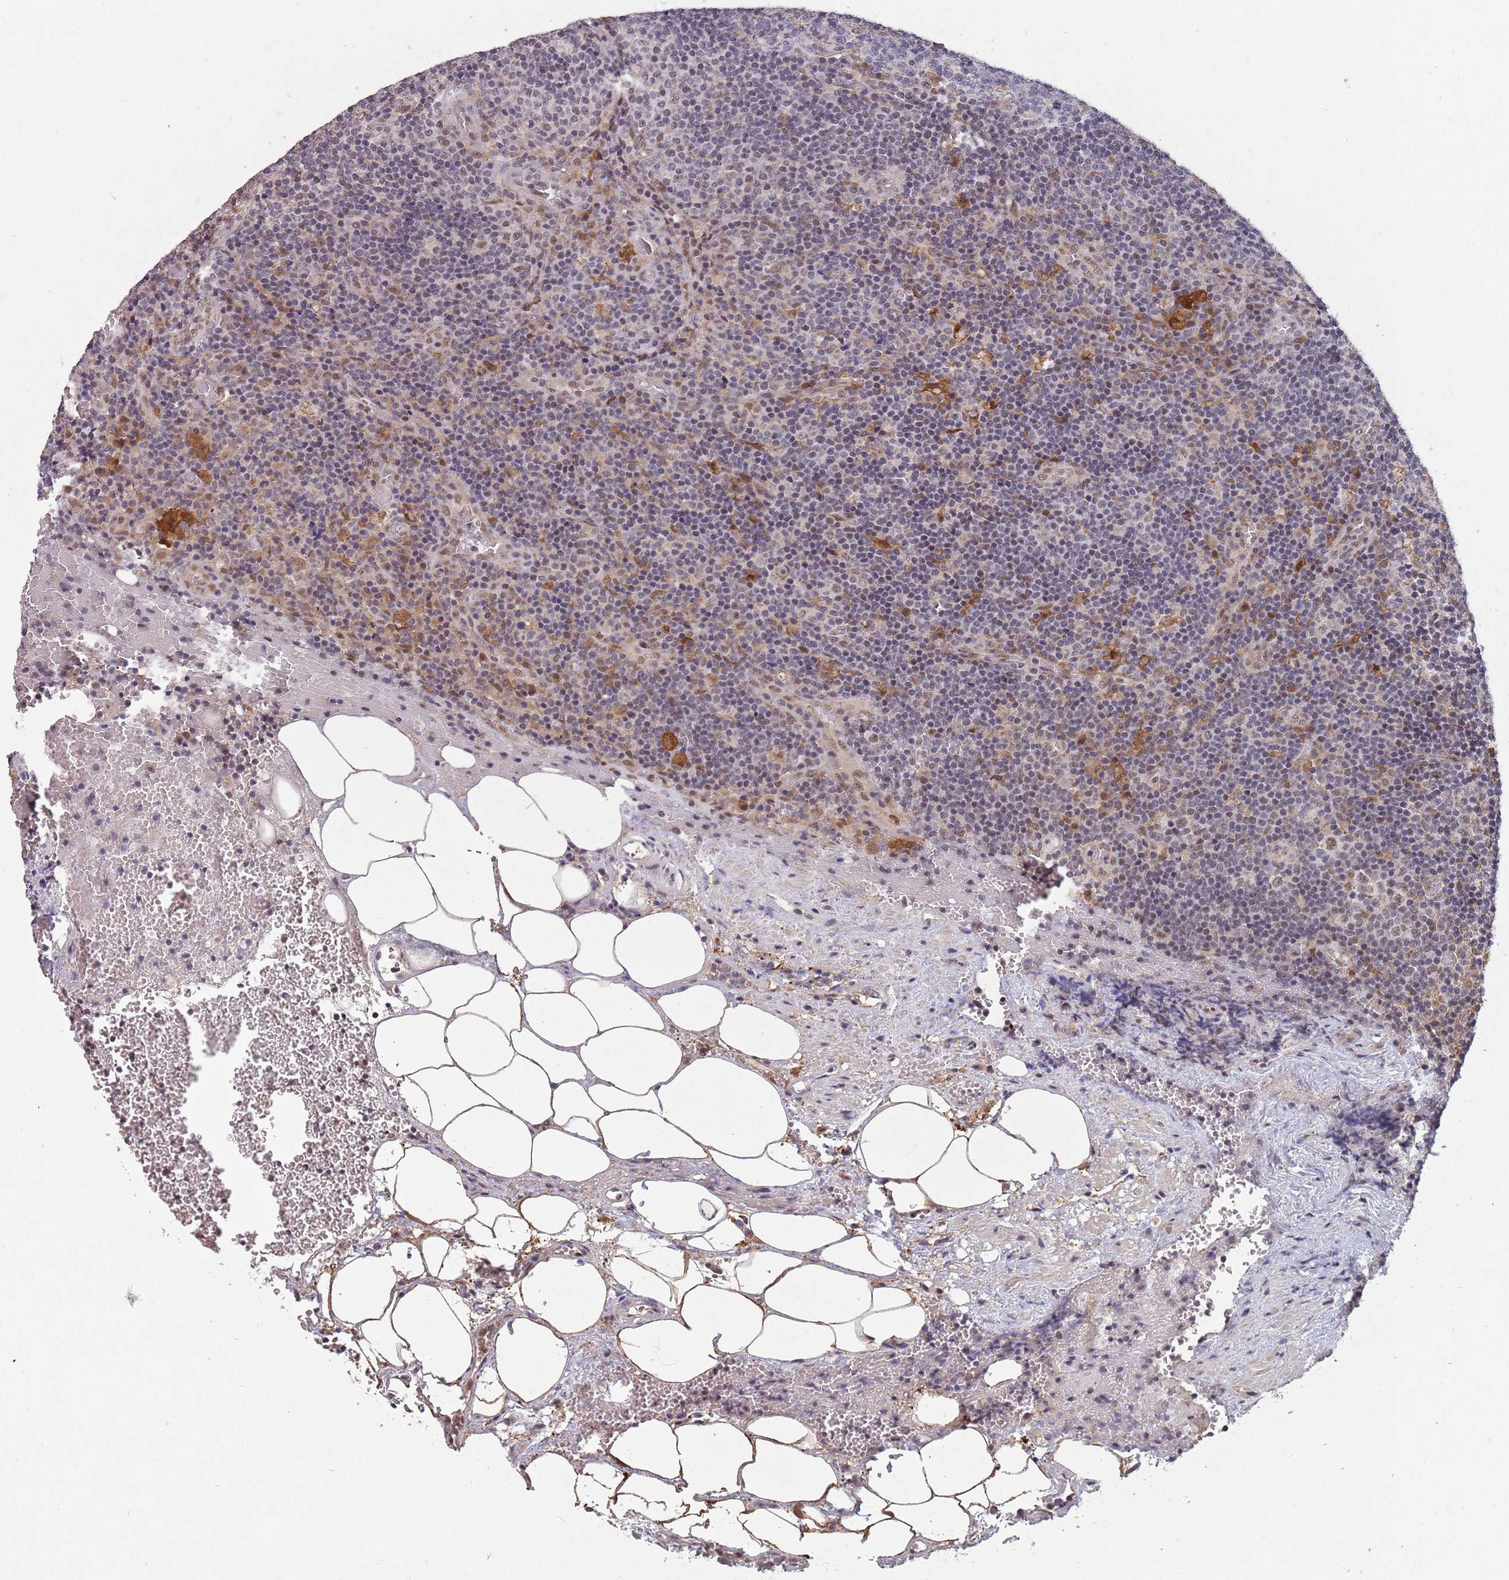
{"staining": {"intensity": "moderate", "quantity": "<25%", "location": "cytoplasmic/membranous,nuclear"}, "tissue": "lymph node", "cell_type": "Germinal center cells", "image_type": "normal", "snomed": [{"axis": "morphology", "description": "Normal tissue, NOS"}, {"axis": "topography", "description": "Lymph node"}], "caption": "Immunohistochemistry (IHC) histopathology image of normal lymph node: lymph node stained using immunohistochemistry shows low levels of moderate protein expression localized specifically in the cytoplasmic/membranous,nuclear of germinal center cells, appearing as a cytoplasmic/membranous,nuclear brown color.", "gene": "ZNF639", "patient": {"sex": "male", "age": 58}}